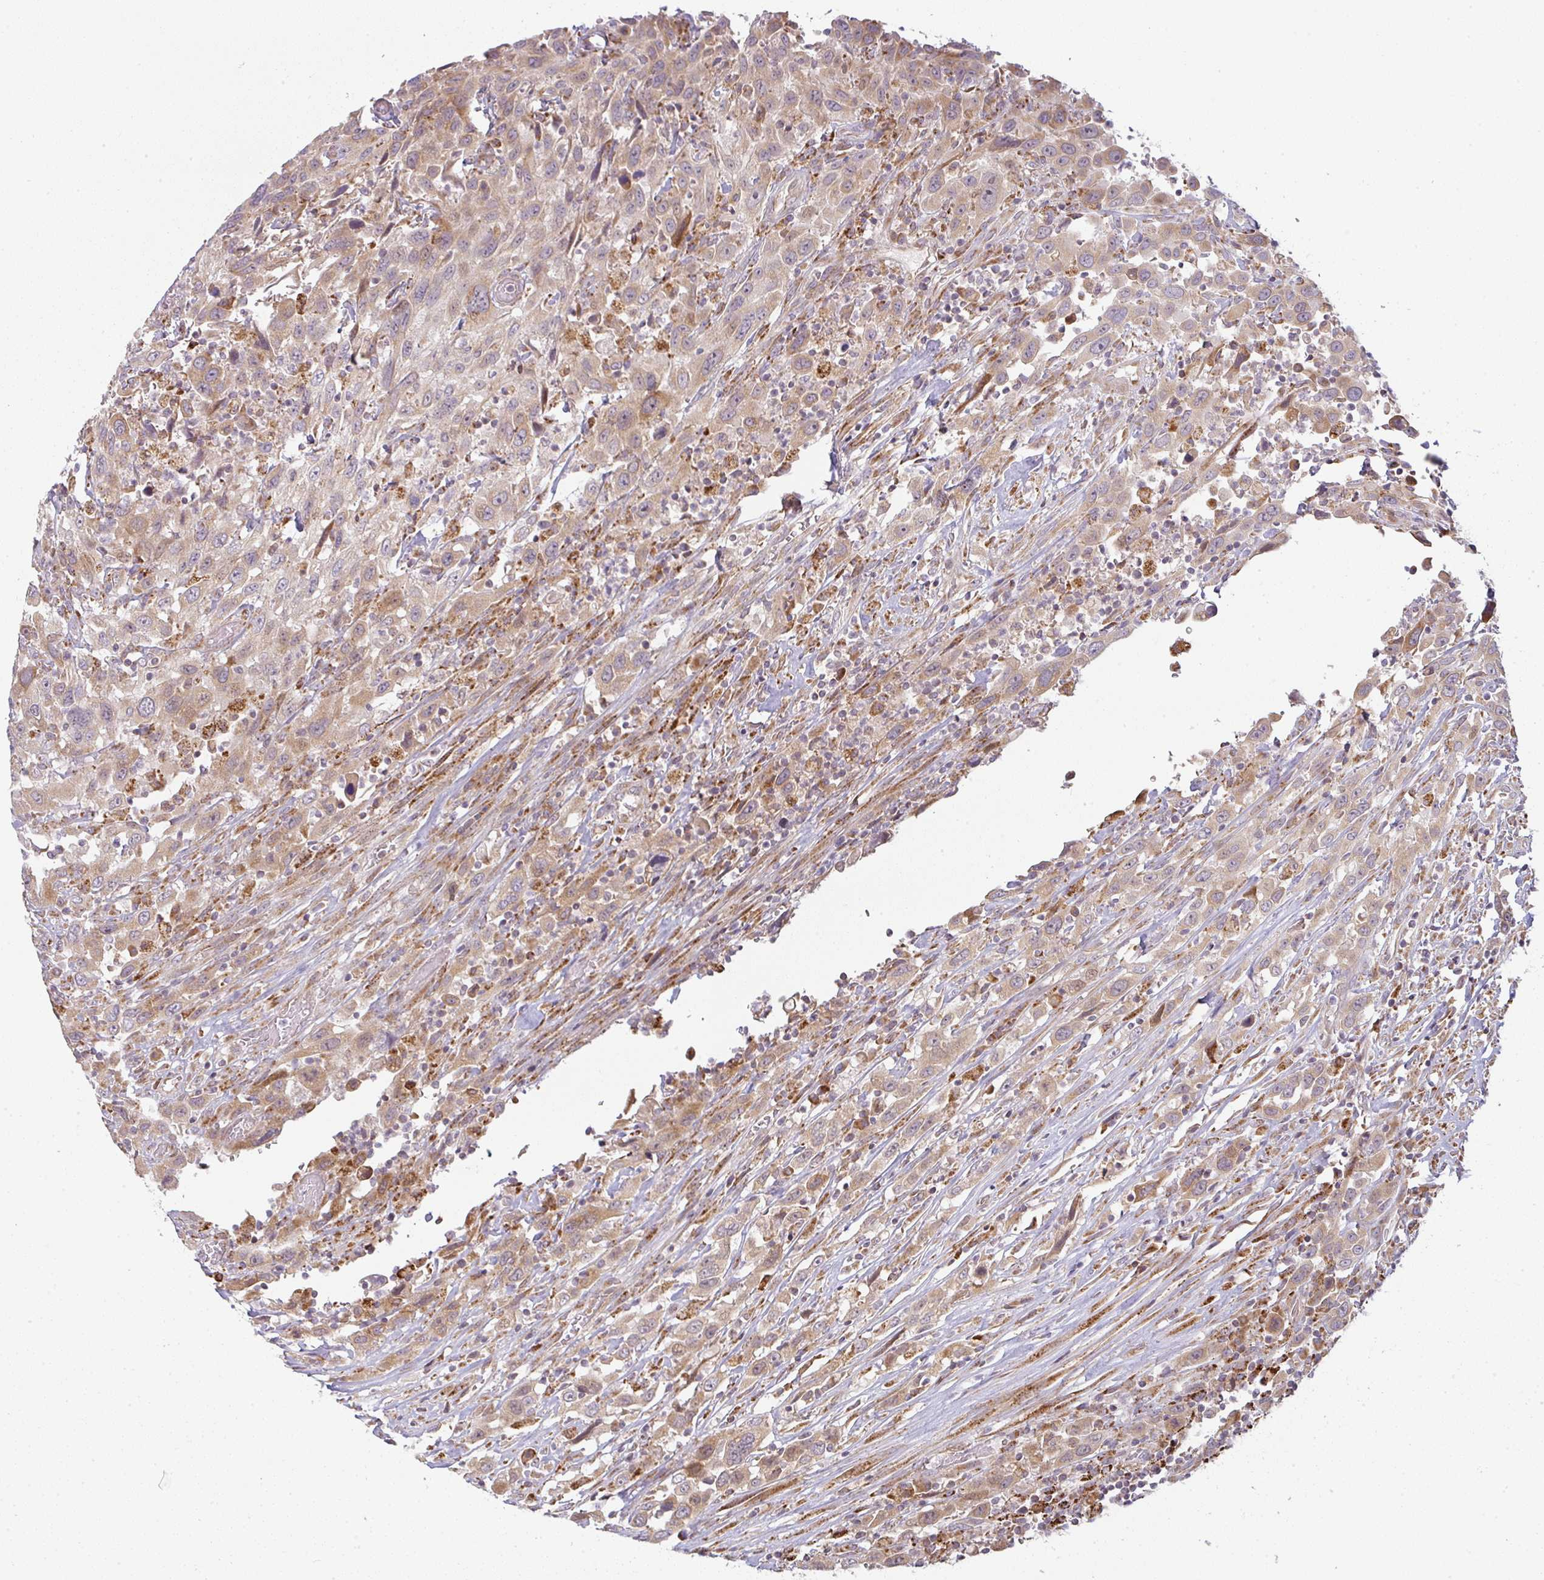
{"staining": {"intensity": "moderate", "quantity": ">75%", "location": "cytoplasmic/membranous"}, "tissue": "urothelial cancer", "cell_type": "Tumor cells", "image_type": "cancer", "snomed": [{"axis": "morphology", "description": "Urothelial carcinoma, High grade"}, {"axis": "topography", "description": "Urinary bladder"}], "caption": "Protein staining by immunohistochemistry displays moderate cytoplasmic/membranous positivity in approximately >75% of tumor cells in urothelial cancer.", "gene": "MOB1A", "patient": {"sex": "male", "age": 61}}